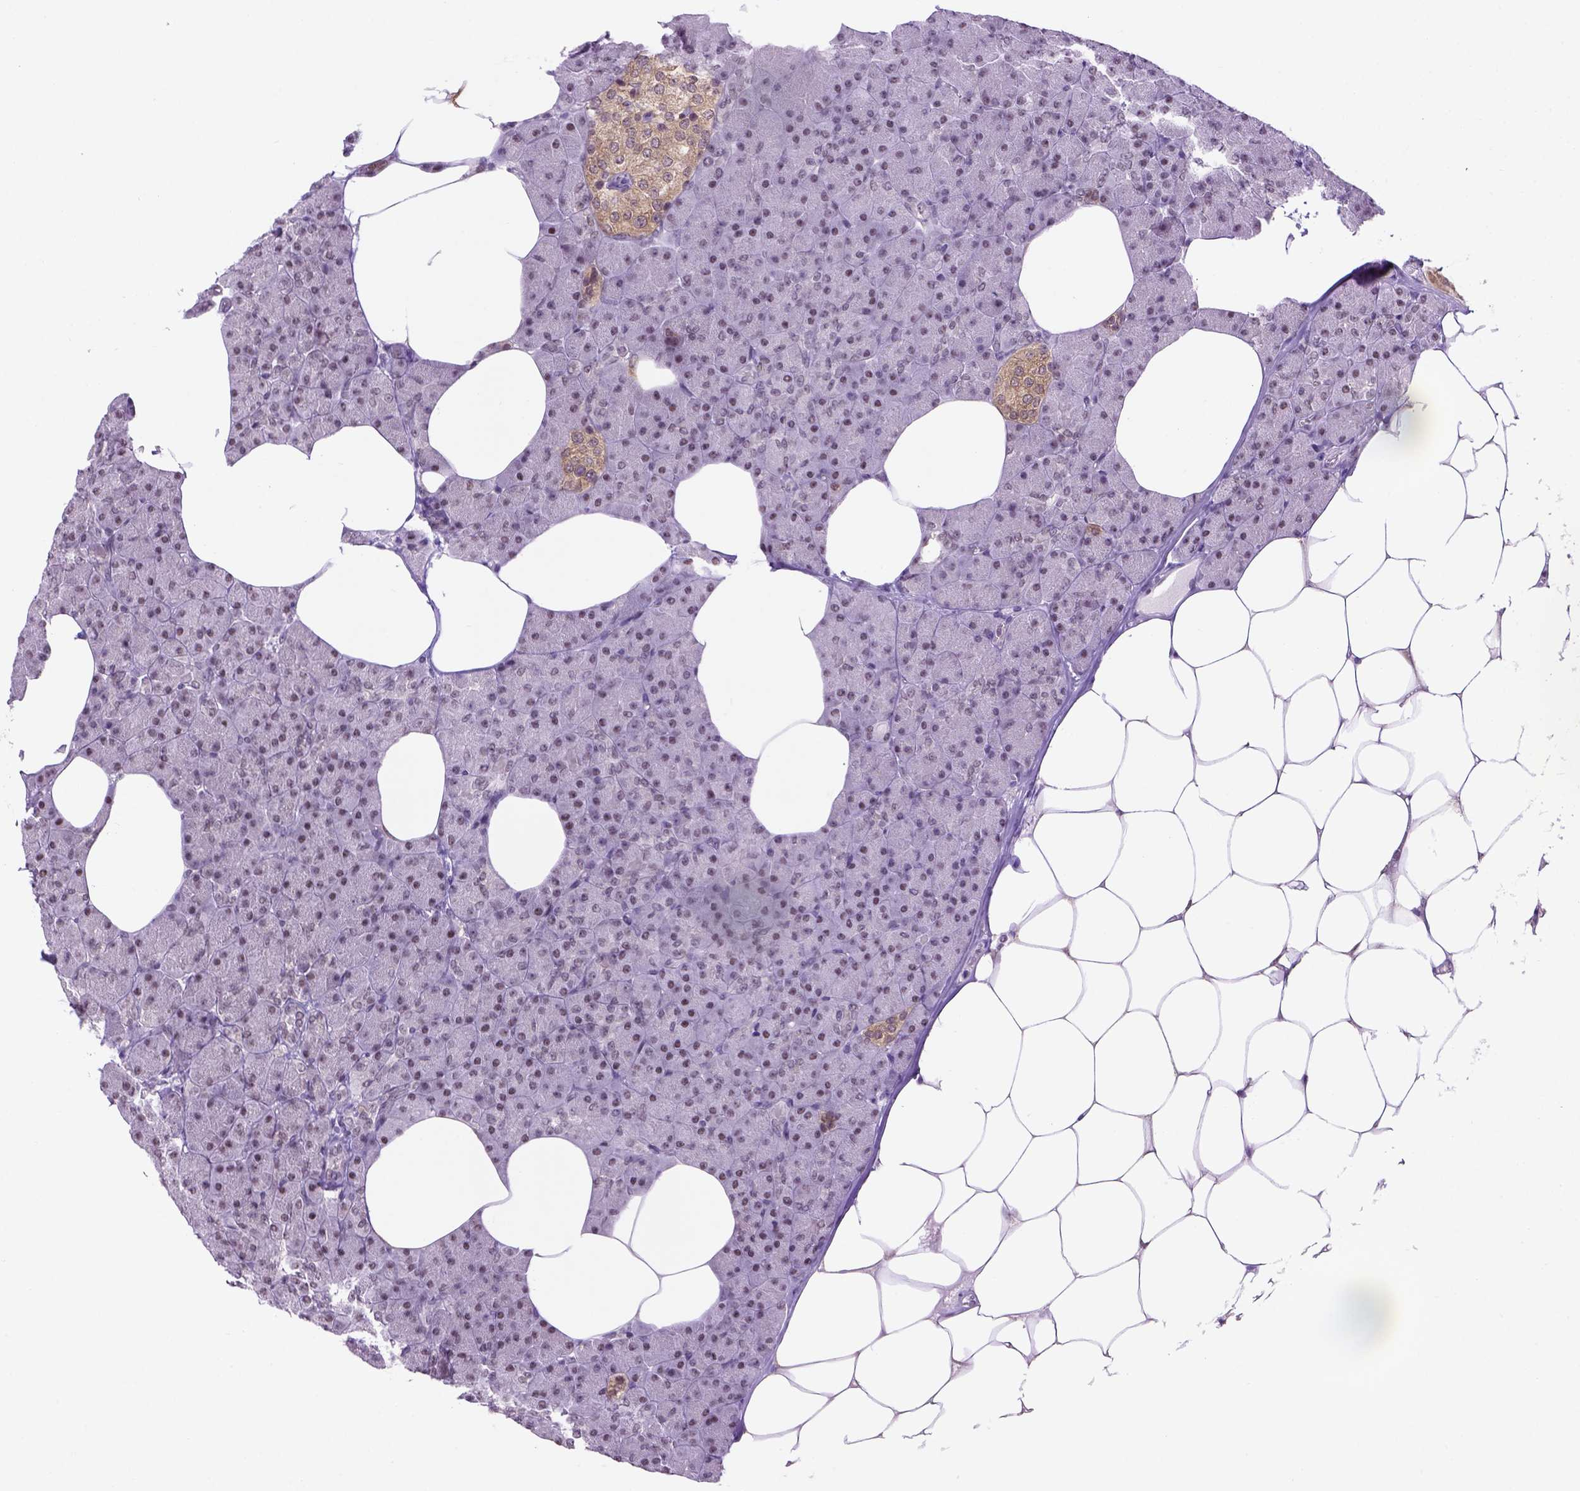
{"staining": {"intensity": "moderate", "quantity": "<25%", "location": "nuclear"}, "tissue": "pancreas", "cell_type": "Exocrine glandular cells", "image_type": "normal", "snomed": [{"axis": "morphology", "description": "Normal tissue, NOS"}, {"axis": "topography", "description": "Pancreas"}], "caption": "Immunohistochemistry of normal human pancreas shows low levels of moderate nuclear positivity in approximately <25% of exocrine glandular cells.", "gene": "TBPL1", "patient": {"sex": "female", "age": 45}}